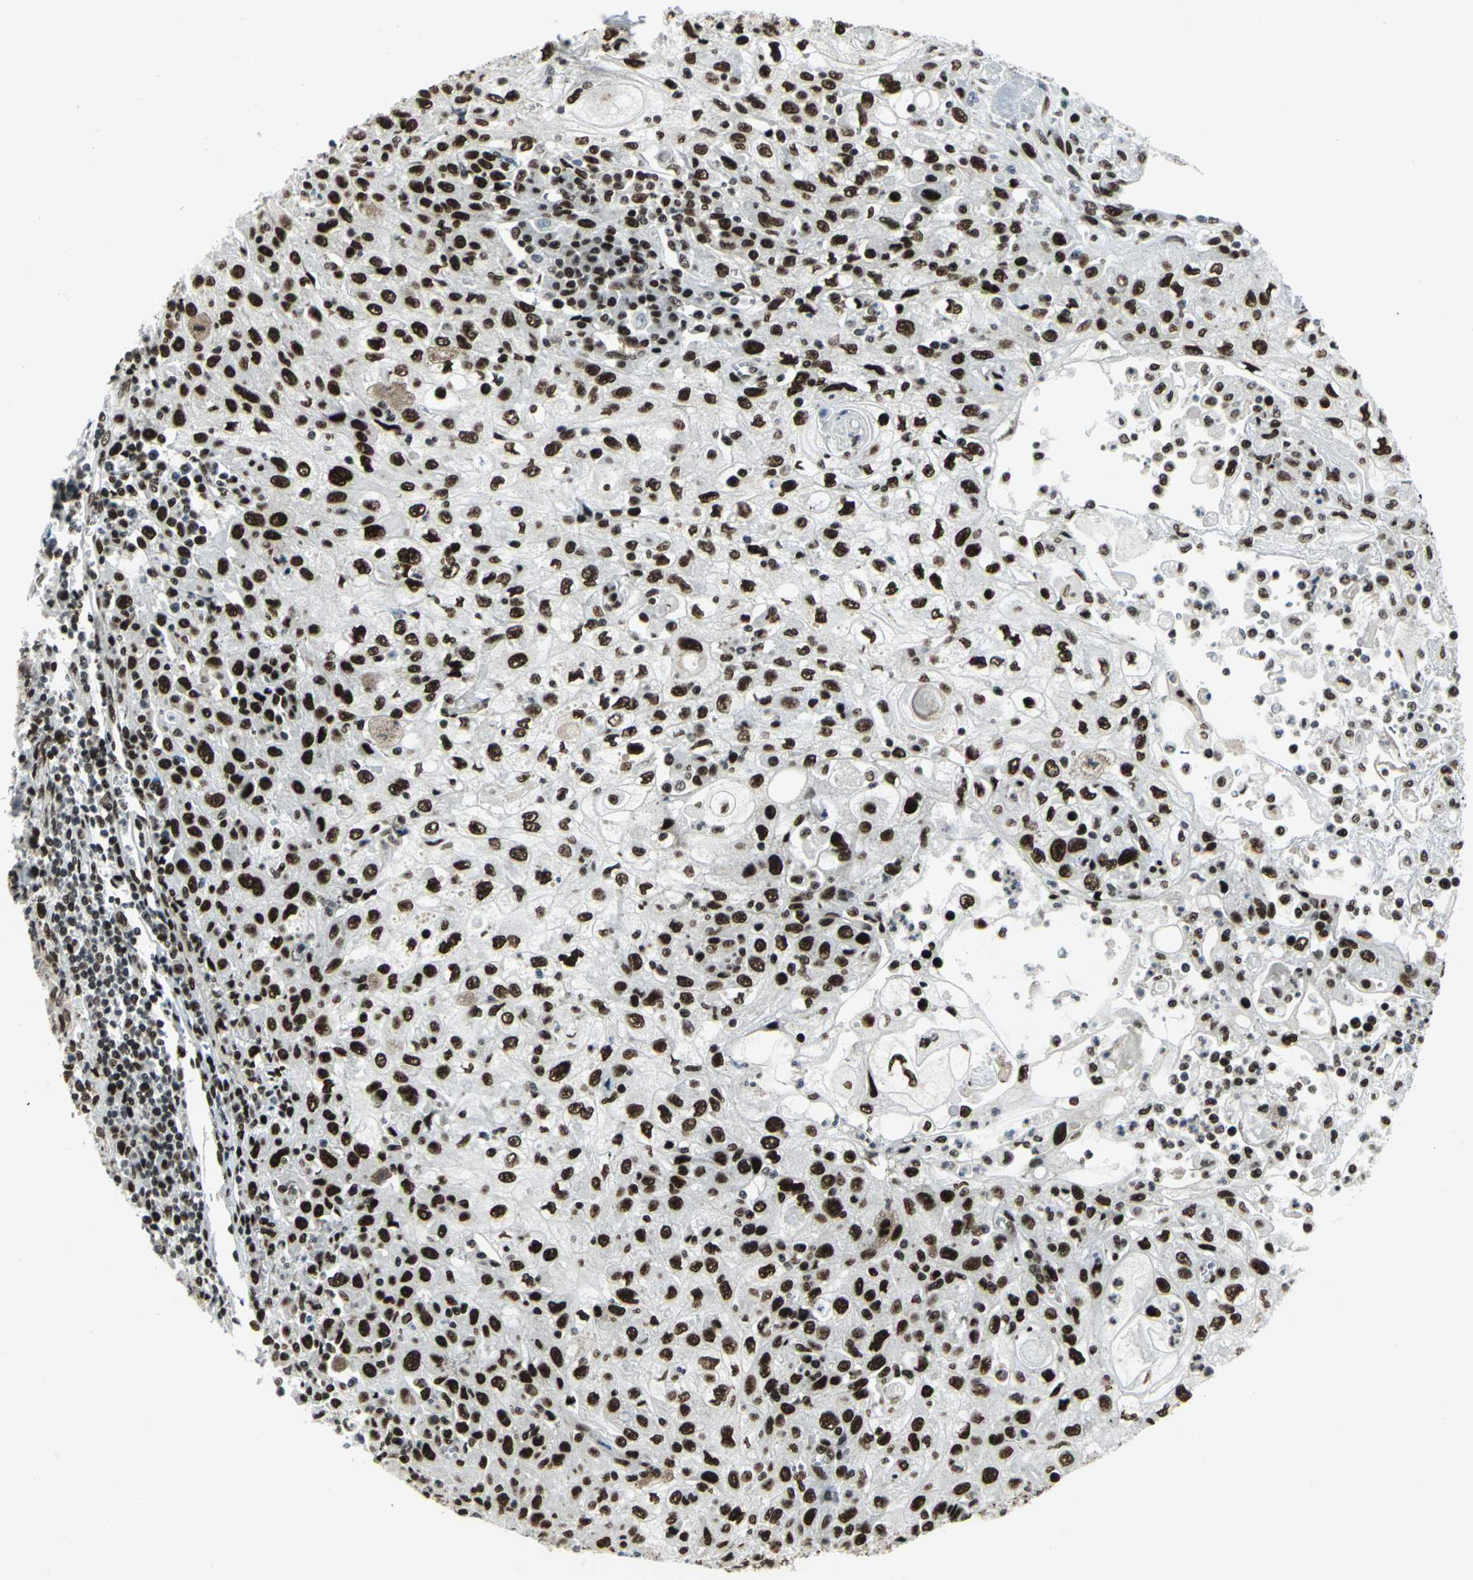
{"staining": {"intensity": "strong", "quantity": ">75%", "location": "nuclear"}, "tissue": "skin cancer", "cell_type": "Tumor cells", "image_type": "cancer", "snomed": [{"axis": "morphology", "description": "Squamous cell carcinoma, NOS"}, {"axis": "topography", "description": "Skin"}], "caption": "Skin squamous cell carcinoma tissue demonstrates strong nuclear expression in about >75% of tumor cells", "gene": "SMARCA4", "patient": {"sex": "male", "age": 75}}